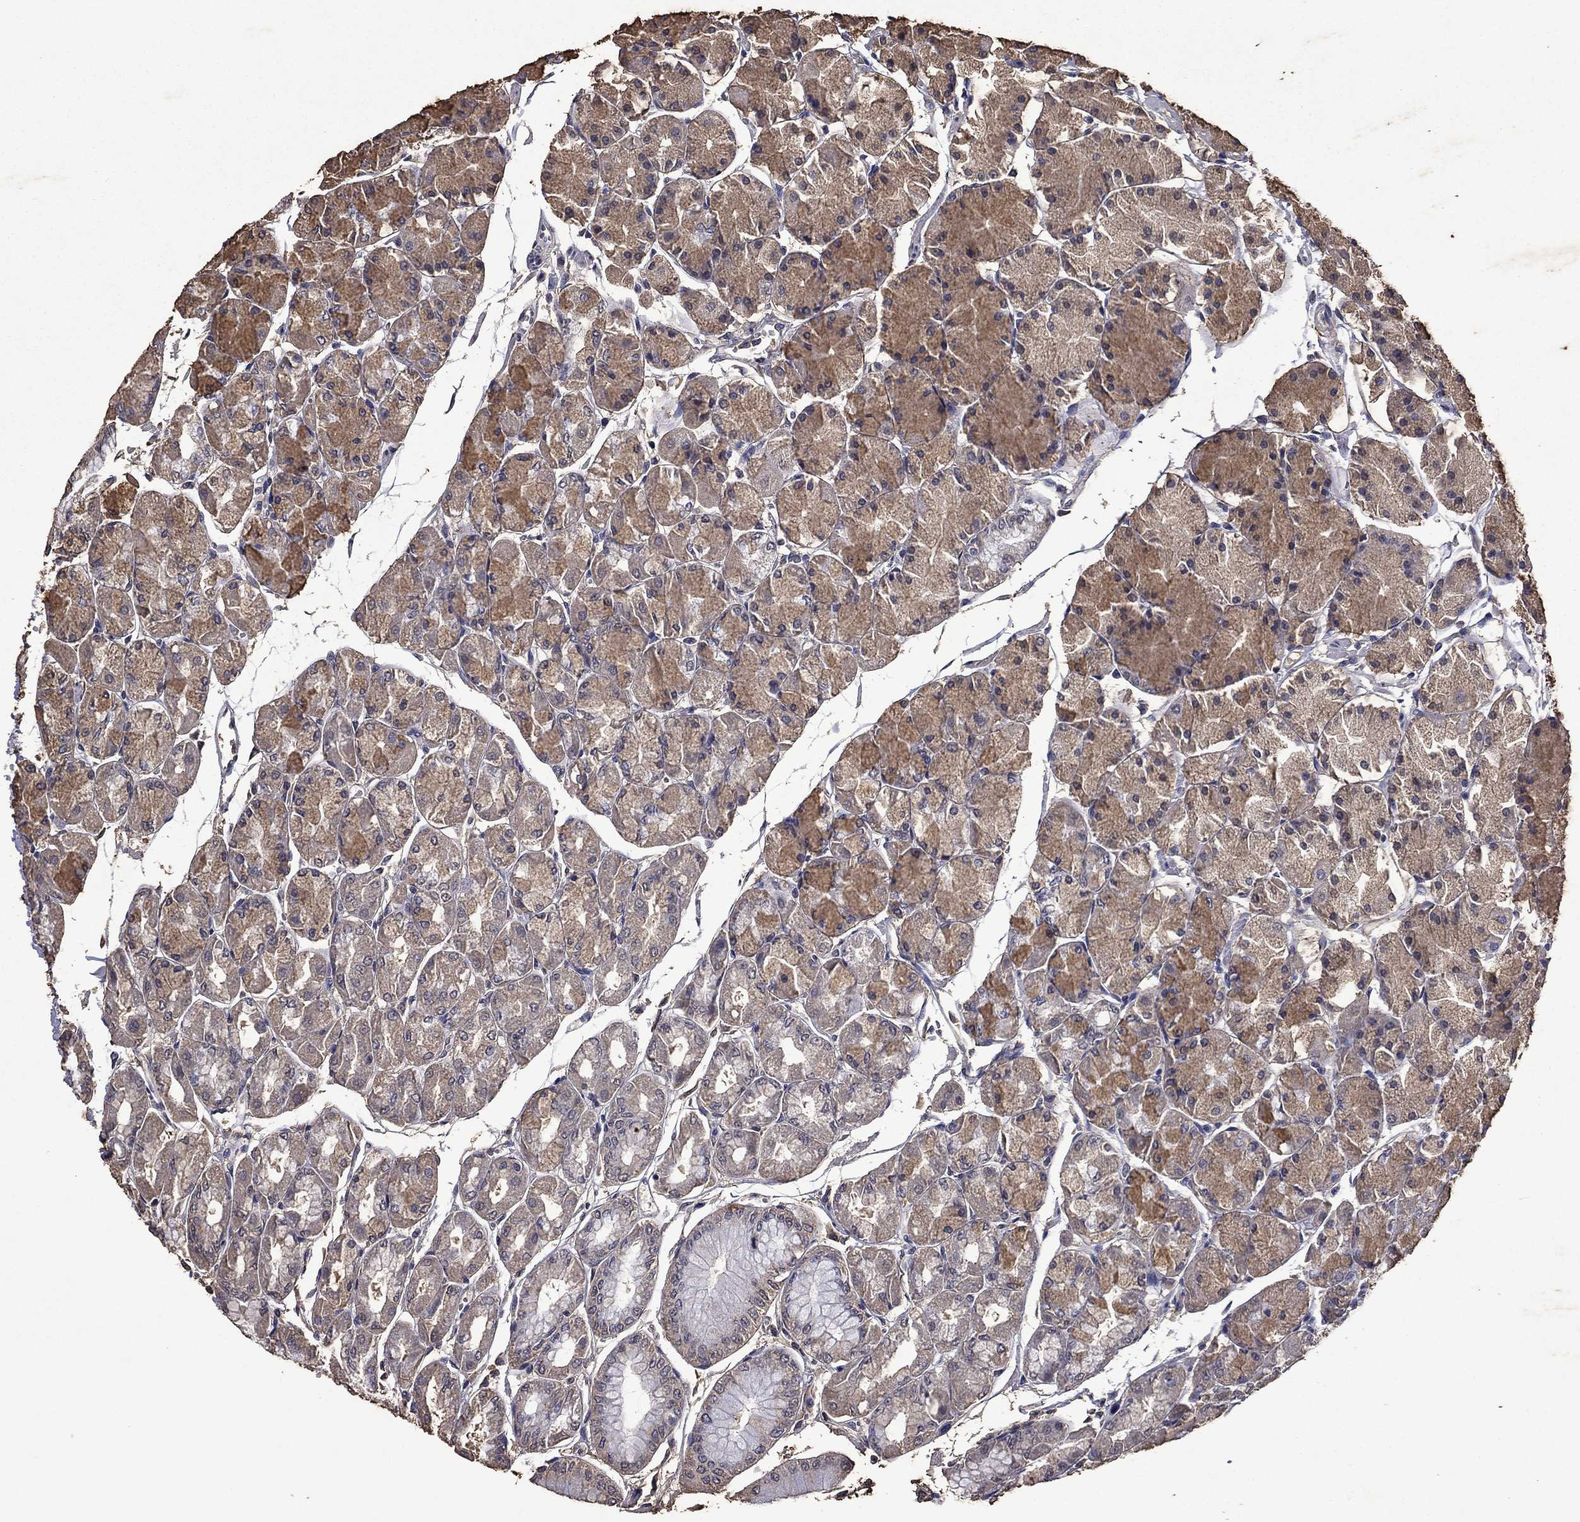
{"staining": {"intensity": "moderate", "quantity": "<25%", "location": "cytoplasmic/membranous"}, "tissue": "stomach", "cell_type": "Glandular cells", "image_type": "normal", "snomed": [{"axis": "morphology", "description": "Normal tissue, NOS"}, {"axis": "topography", "description": "Stomach, upper"}], "caption": "Immunohistochemical staining of unremarkable stomach displays moderate cytoplasmic/membranous protein staining in about <25% of glandular cells.", "gene": "MFAP3L", "patient": {"sex": "male", "age": 60}}